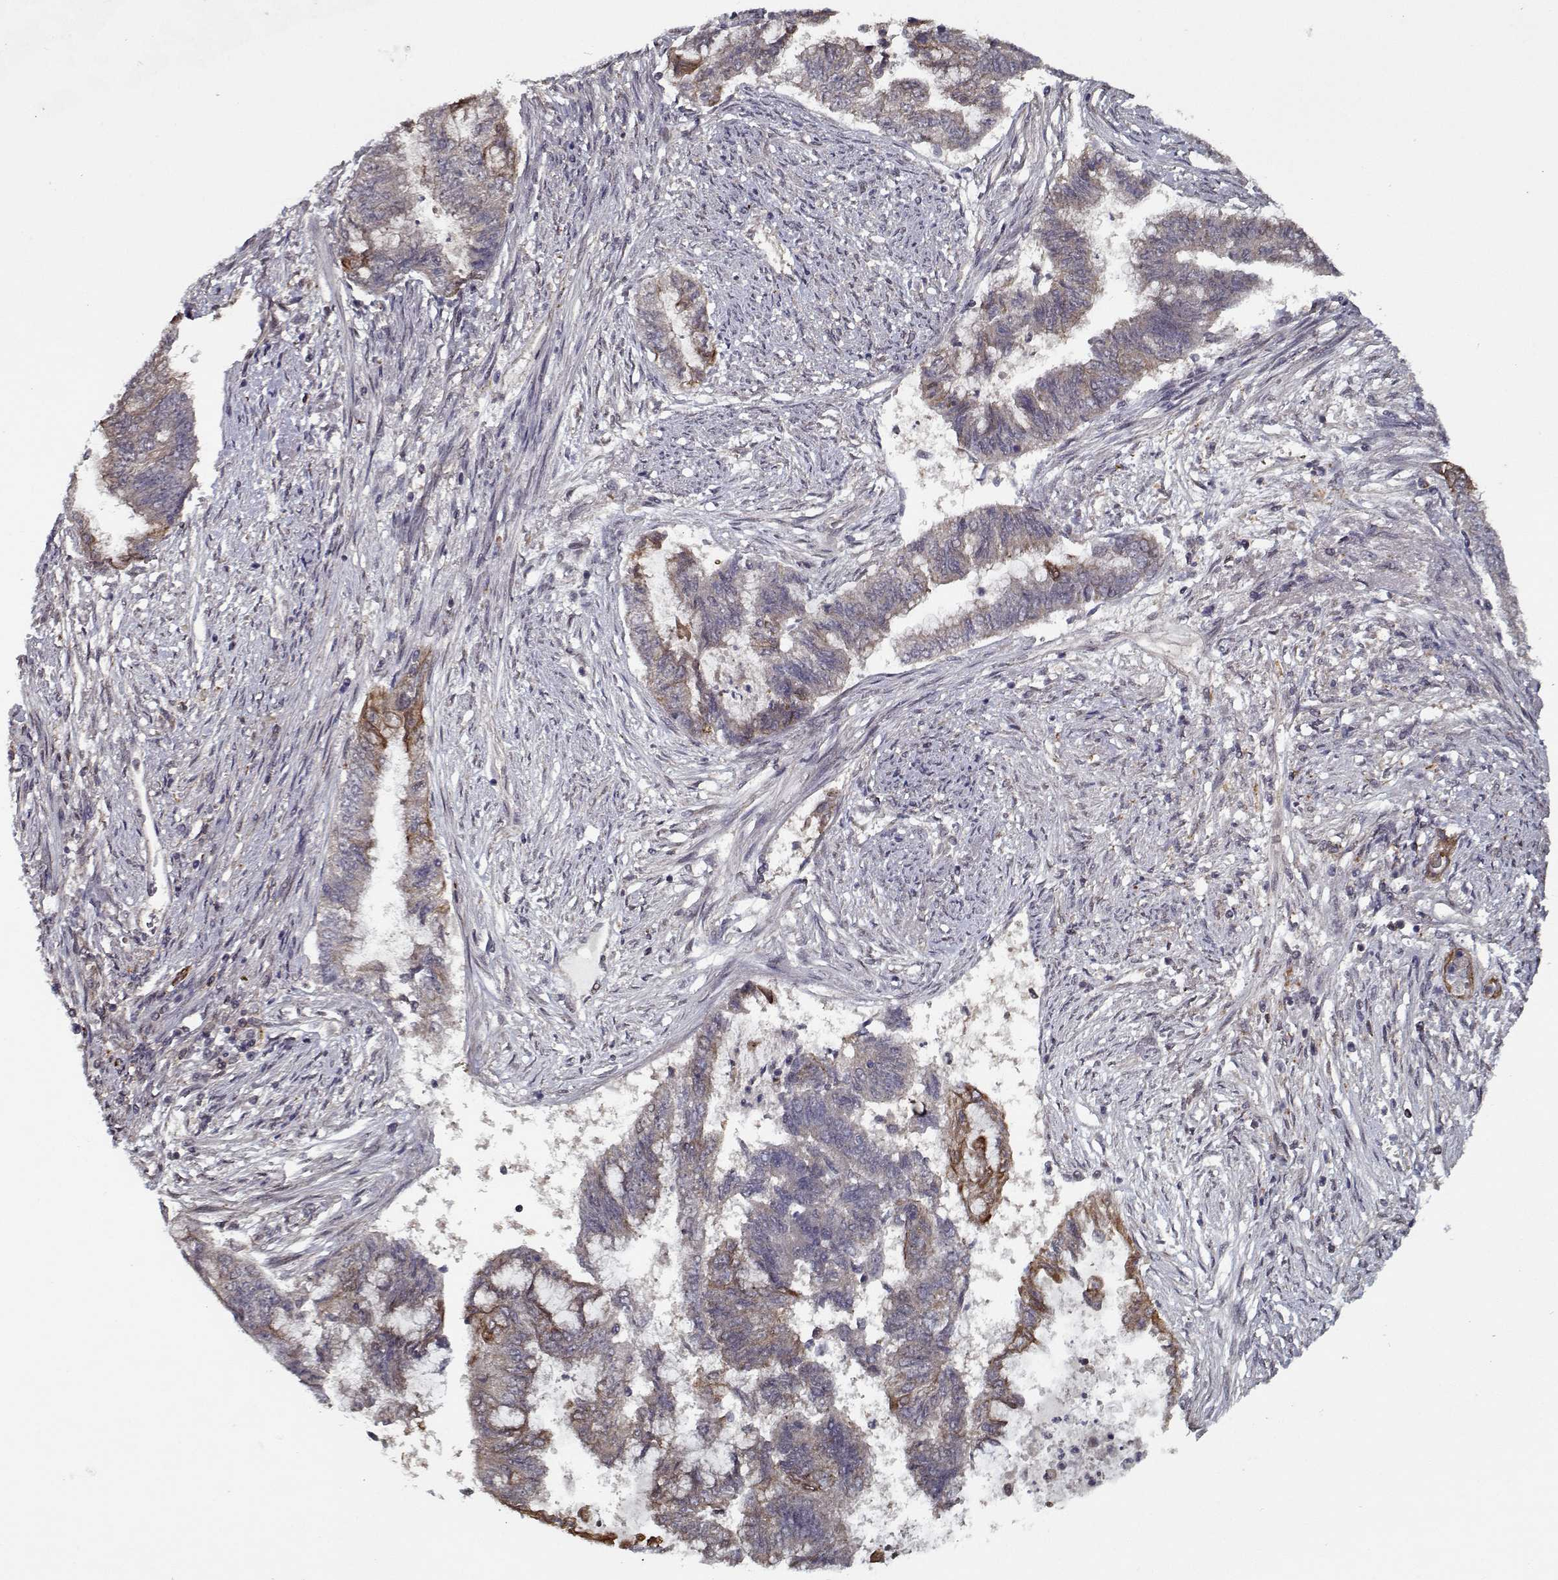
{"staining": {"intensity": "weak", "quantity": ">75%", "location": "cytoplasmic/membranous"}, "tissue": "endometrial cancer", "cell_type": "Tumor cells", "image_type": "cancer", "snomed": [{"axis": "morphology", "description": "Adenocarcinoma, NOS"}, {"axis": "topography", "description": "Endometrium"}], "caption": "A brown stain highlights weak cytoplasmic/membranous expression of a protein in endometrial adenocarcinoma tumor cells.", "gene": "NLK", "patient": {"sex": "female", "age": 65}}